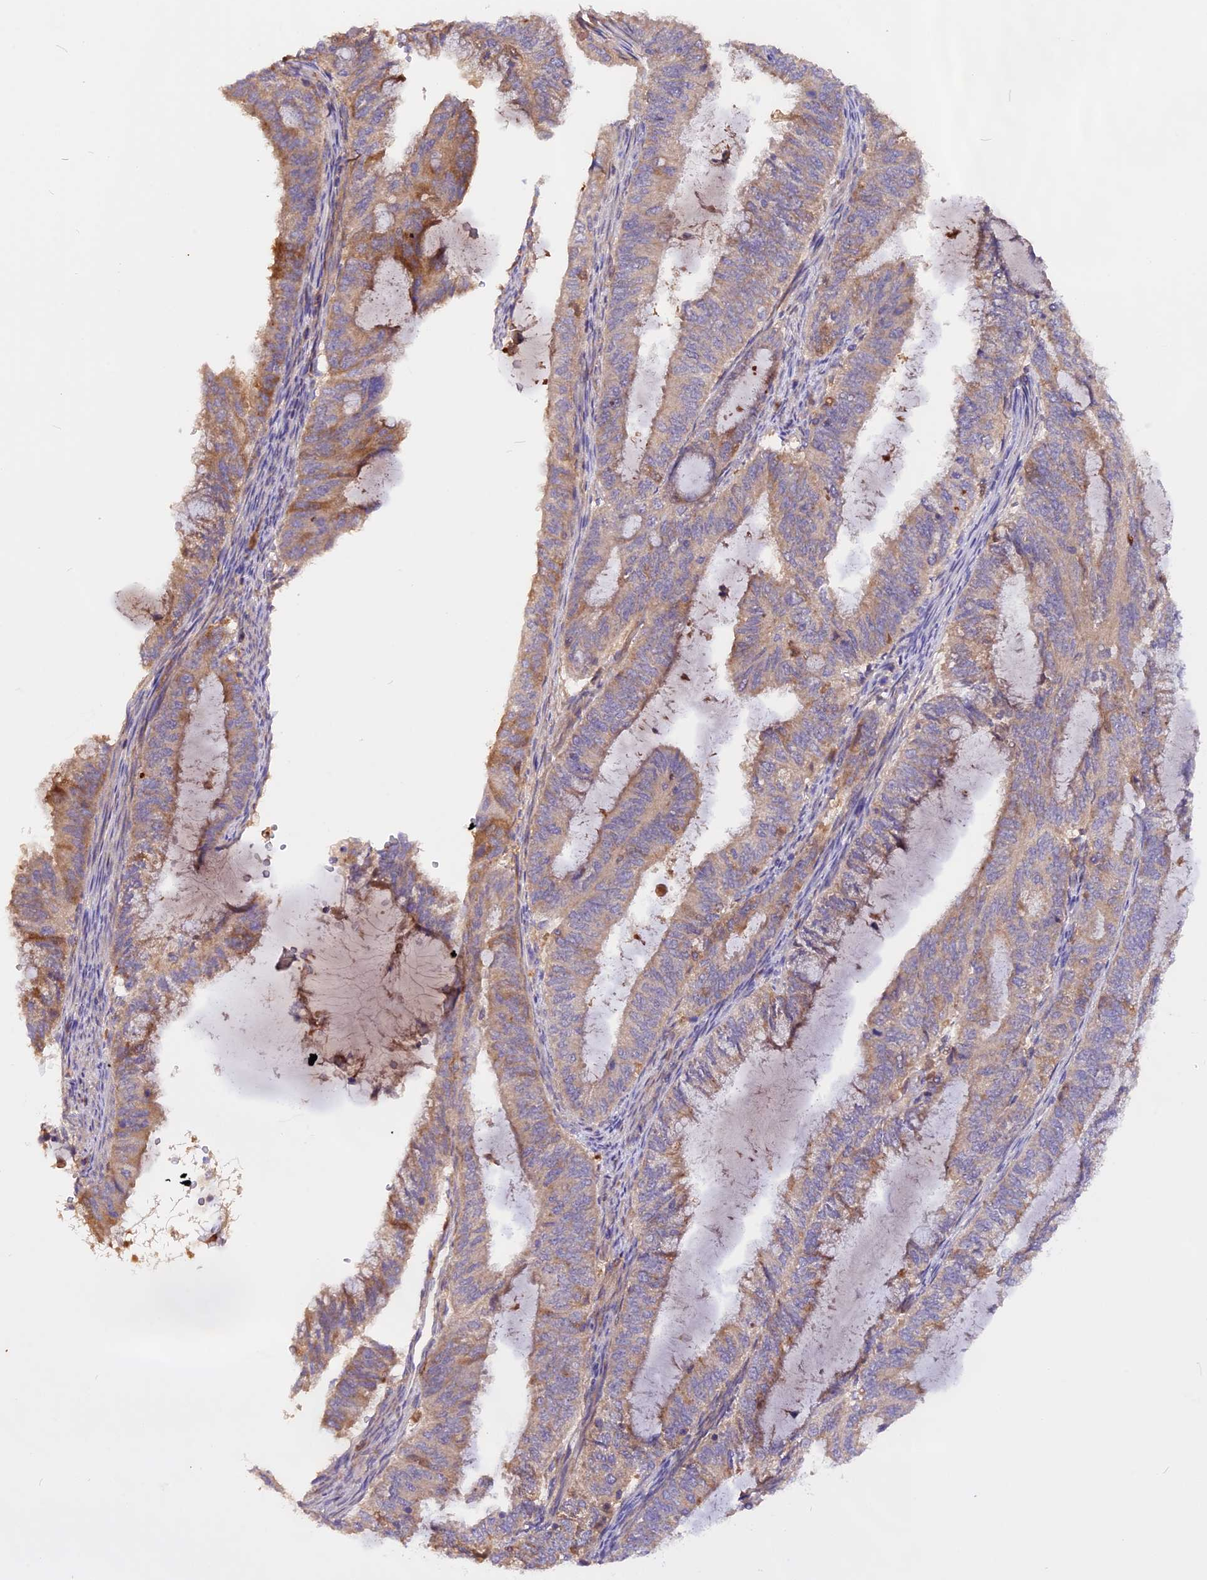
{"staining": {"intensity": "moderate", "quantity": "<25%", "location": "cytoplasmic/membranous"}, "tissue": "endometrial cancer", "cell_type": "Tumor cells", "image_type": "cancer", "snomed": [{"axis": "morphology", "description": "Adenocarcinoma, NOS"}, {"axis": "topography", "description": "Endometrium"}], "caption": "Immunohistochemical staining of human endometrial cancer (adenocarcinoma) displays low levels of moderate cytoplasmic/membranous protein positivity in approximately <25% of tumor cells. Using DAB (3,3'-diaminobenzidine) (brown) and hematoxylin (blue) stains, captured at high magnification using brightfield microscopy.", "gene": "MARK4", "patient": {"sex": "female", "age": 51}}